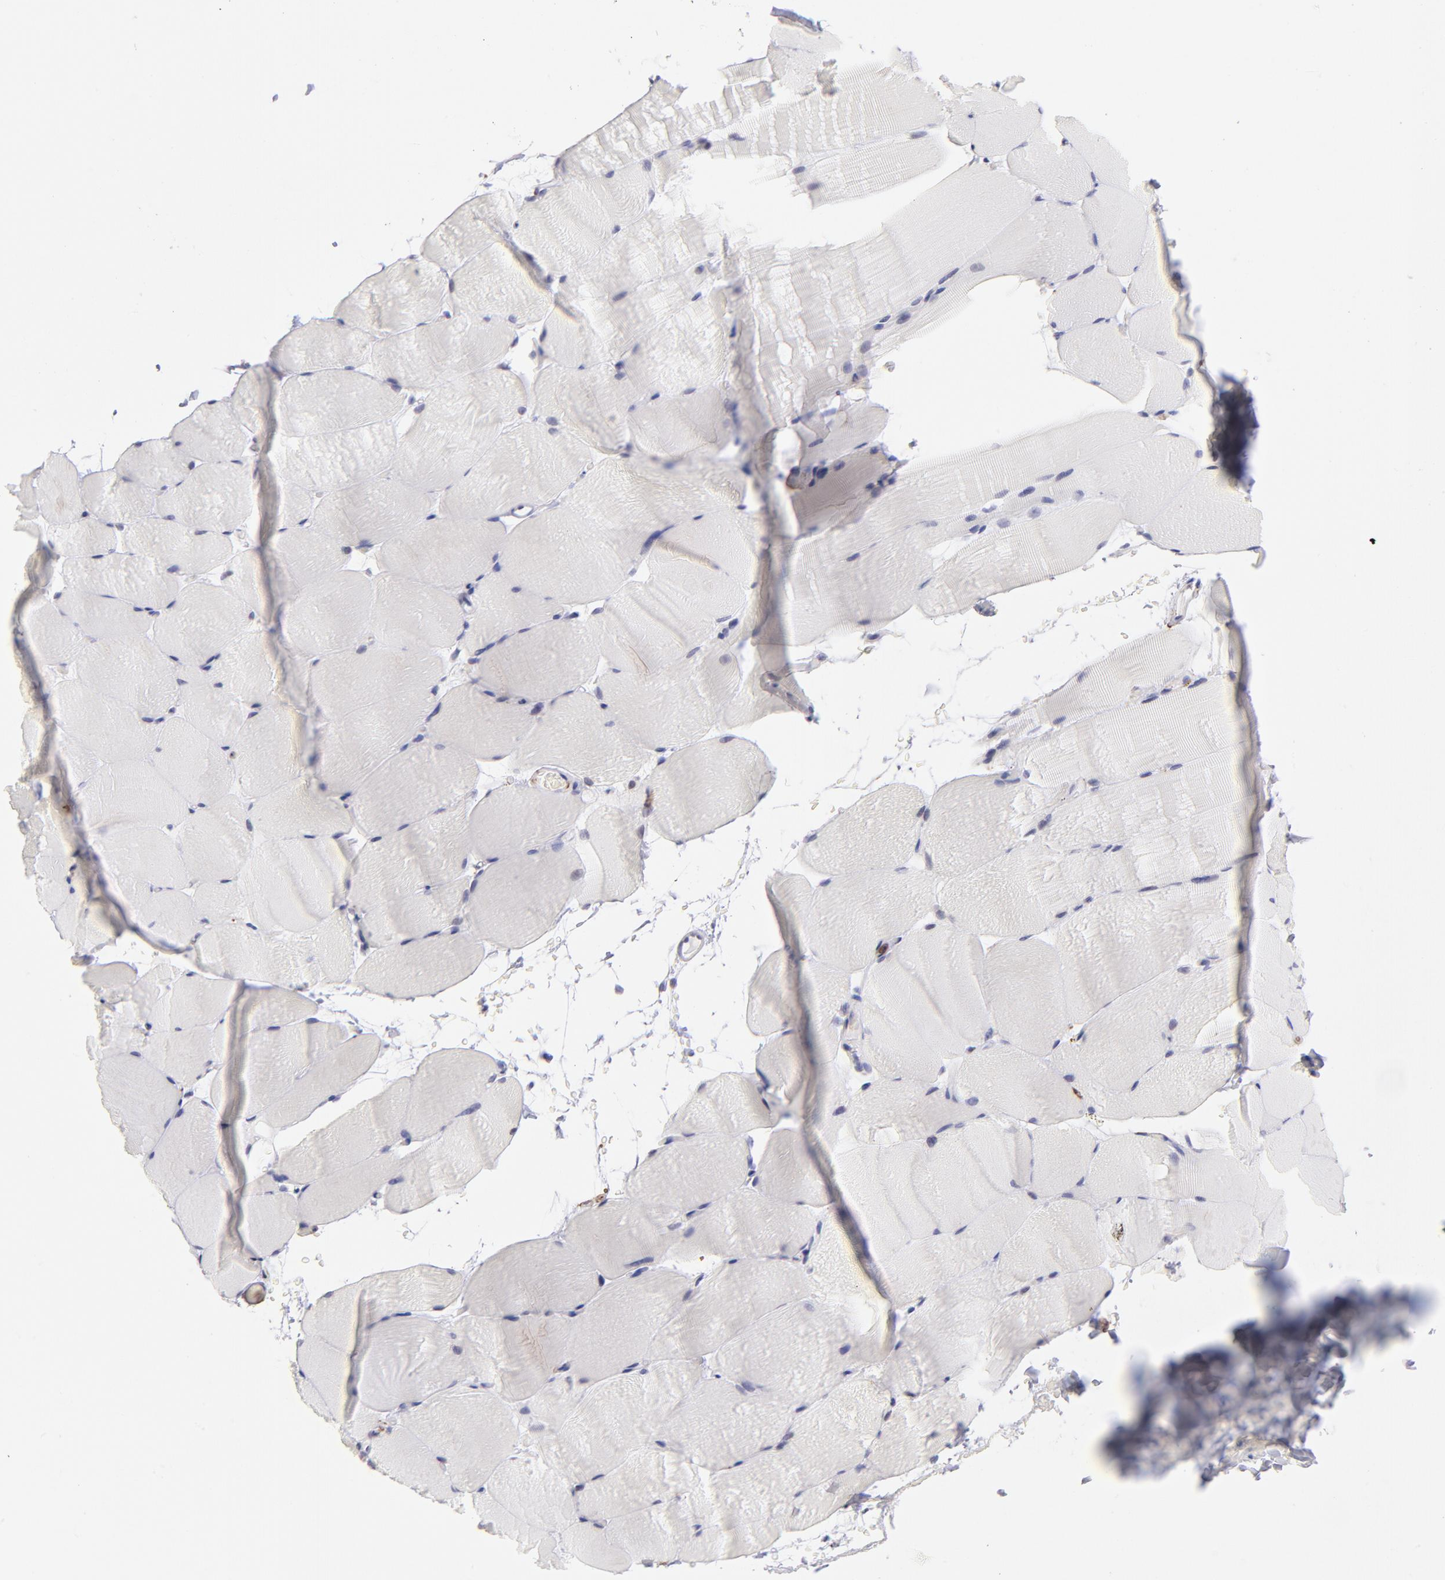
{"staining": {"intensity": "negative", "quantity": "none", "location": "none"}, "tissue": "skeletal muscle", "cell_type": "Myocytes", "image_type": "normal", "snomed": [{"axis": "morphology", "description": "Normal tissue, NOS"}, {"axis": "topography", "description": "Skeletal muscle"}, {"axis": "topography", "description": "Parathyroid gland"}], "caption": "Immunohistochemistry (IHC) of normal skeletal muscle exhibits no positivity in myocytes.", "gene": "LTB4R", "patient": {"sex": "female", "age": 37}}